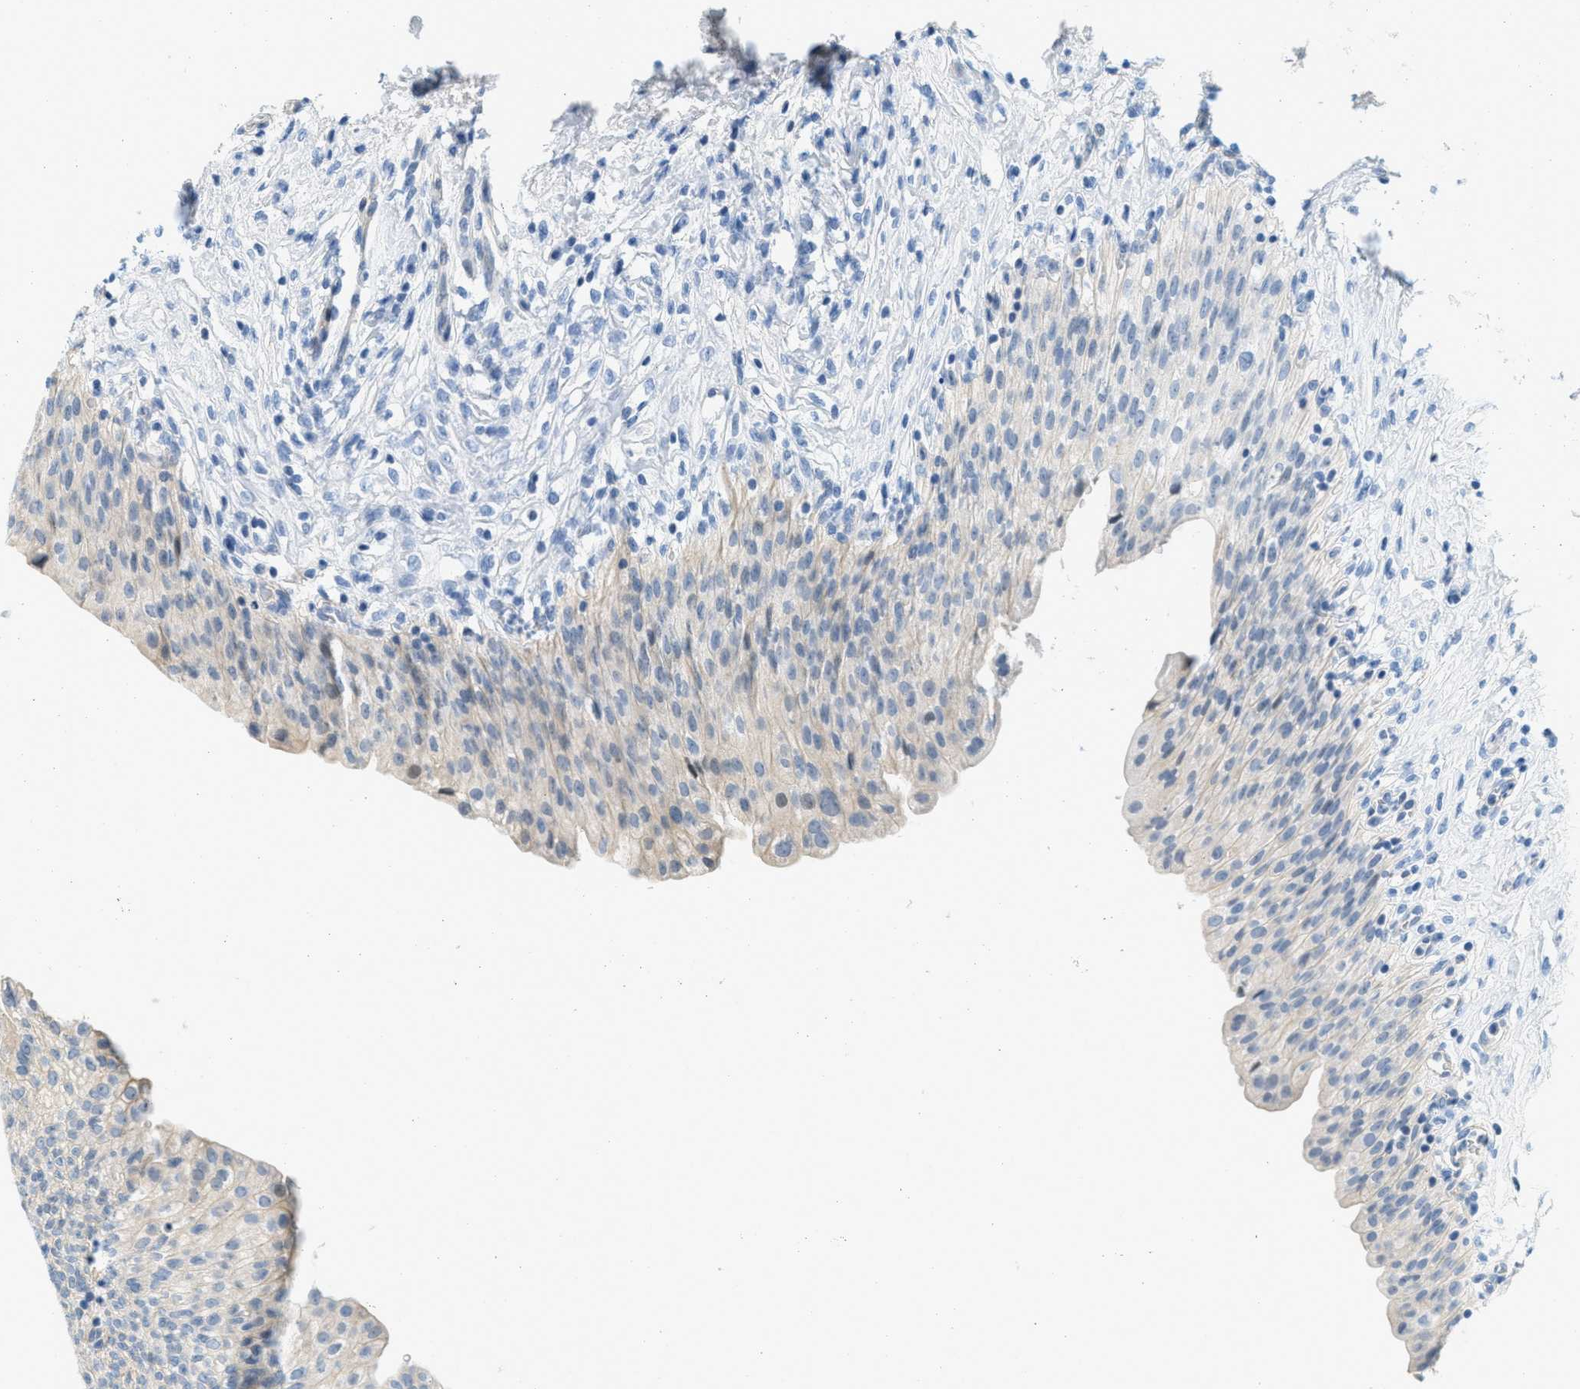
{"staining": {"intensity": "weak", "quantity": "25%-75%", "location": "cytoplasmic/membranous"}, "tissue": "urinary bladder", "cell_type": "Urothelial cells", "image_type": "normal", "snomed": [{"axis": "morphology", "description": "Urothelial carcinoma, High grade"}, {"axis": "topography", "description": "Urinary bladder"}], "caption": "Urinary bladder stained with DAB (3,3'-diaminobenzidine) immunohistochemistry (IHC) shows low levels of weak cytoplasmic/membranous expression in about 25%-75% of urothelial cells. The staining is performed using DAB brown chromogen to label protein expression. The nuclei are counter-stained blue using hematoxylin.", "gene": "CYP4X1", "patient": {"sex": "male", "age": 46}}